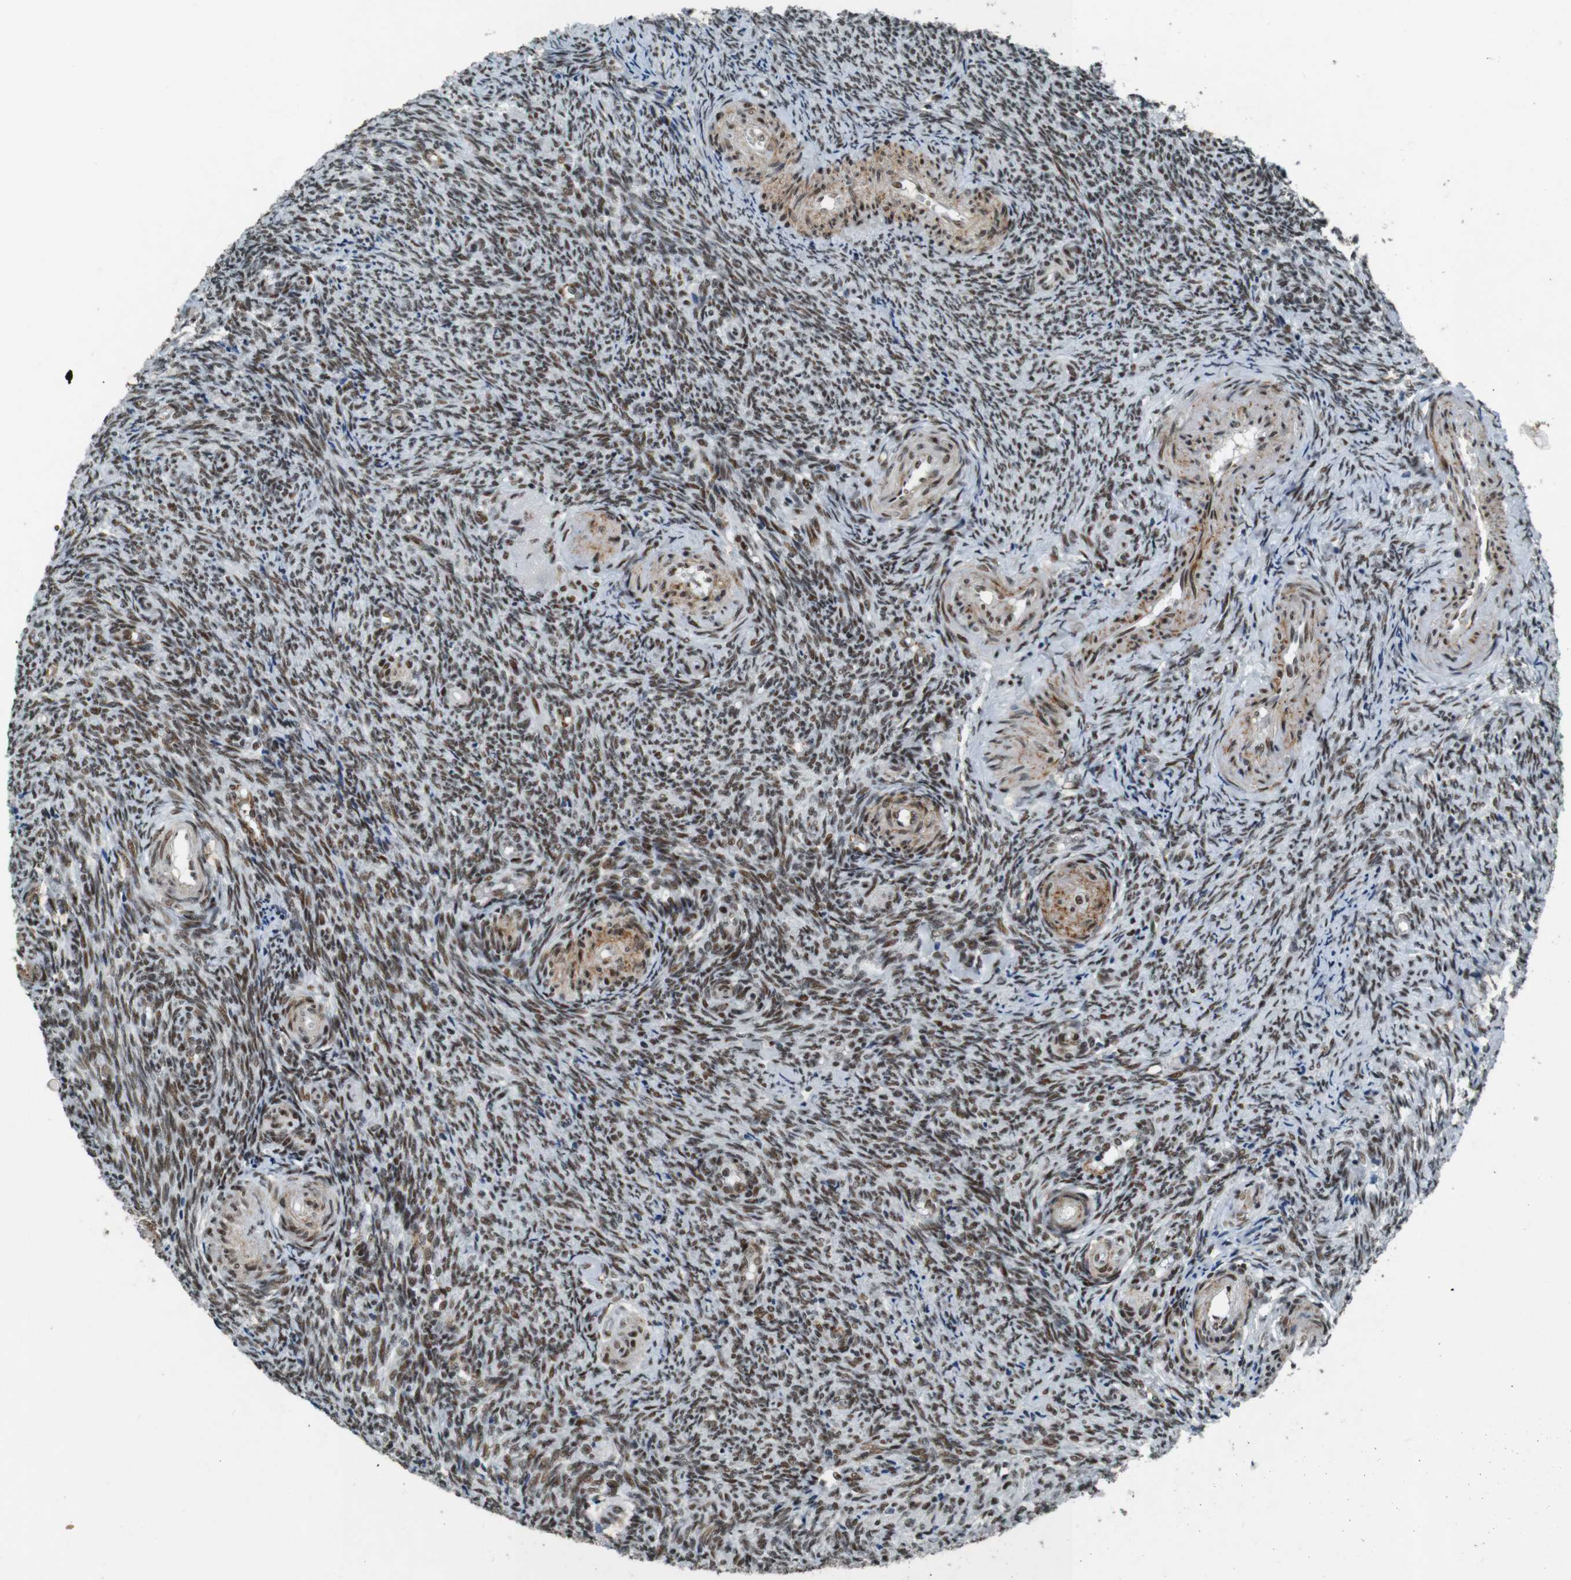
{"staining": {"intensity": "strong", "quantity": ">75%", "location": "nuclear"}, "tissue": "ovary", "cell_type": "Follicle cells", "image_type": "normal", "snomed": [{"axis": "morphology", "description": "Normal tissue, NOS"}, {"axis": "topography", "description": "Ovary"}], "caption": "Immunohistochemical staining of unremarkable ovary reveals high levels of strong nuclear expression in about >75% of follicle cells.", "gene": "HEXIM1", "patient": {"sex": "female", "age": 41}}